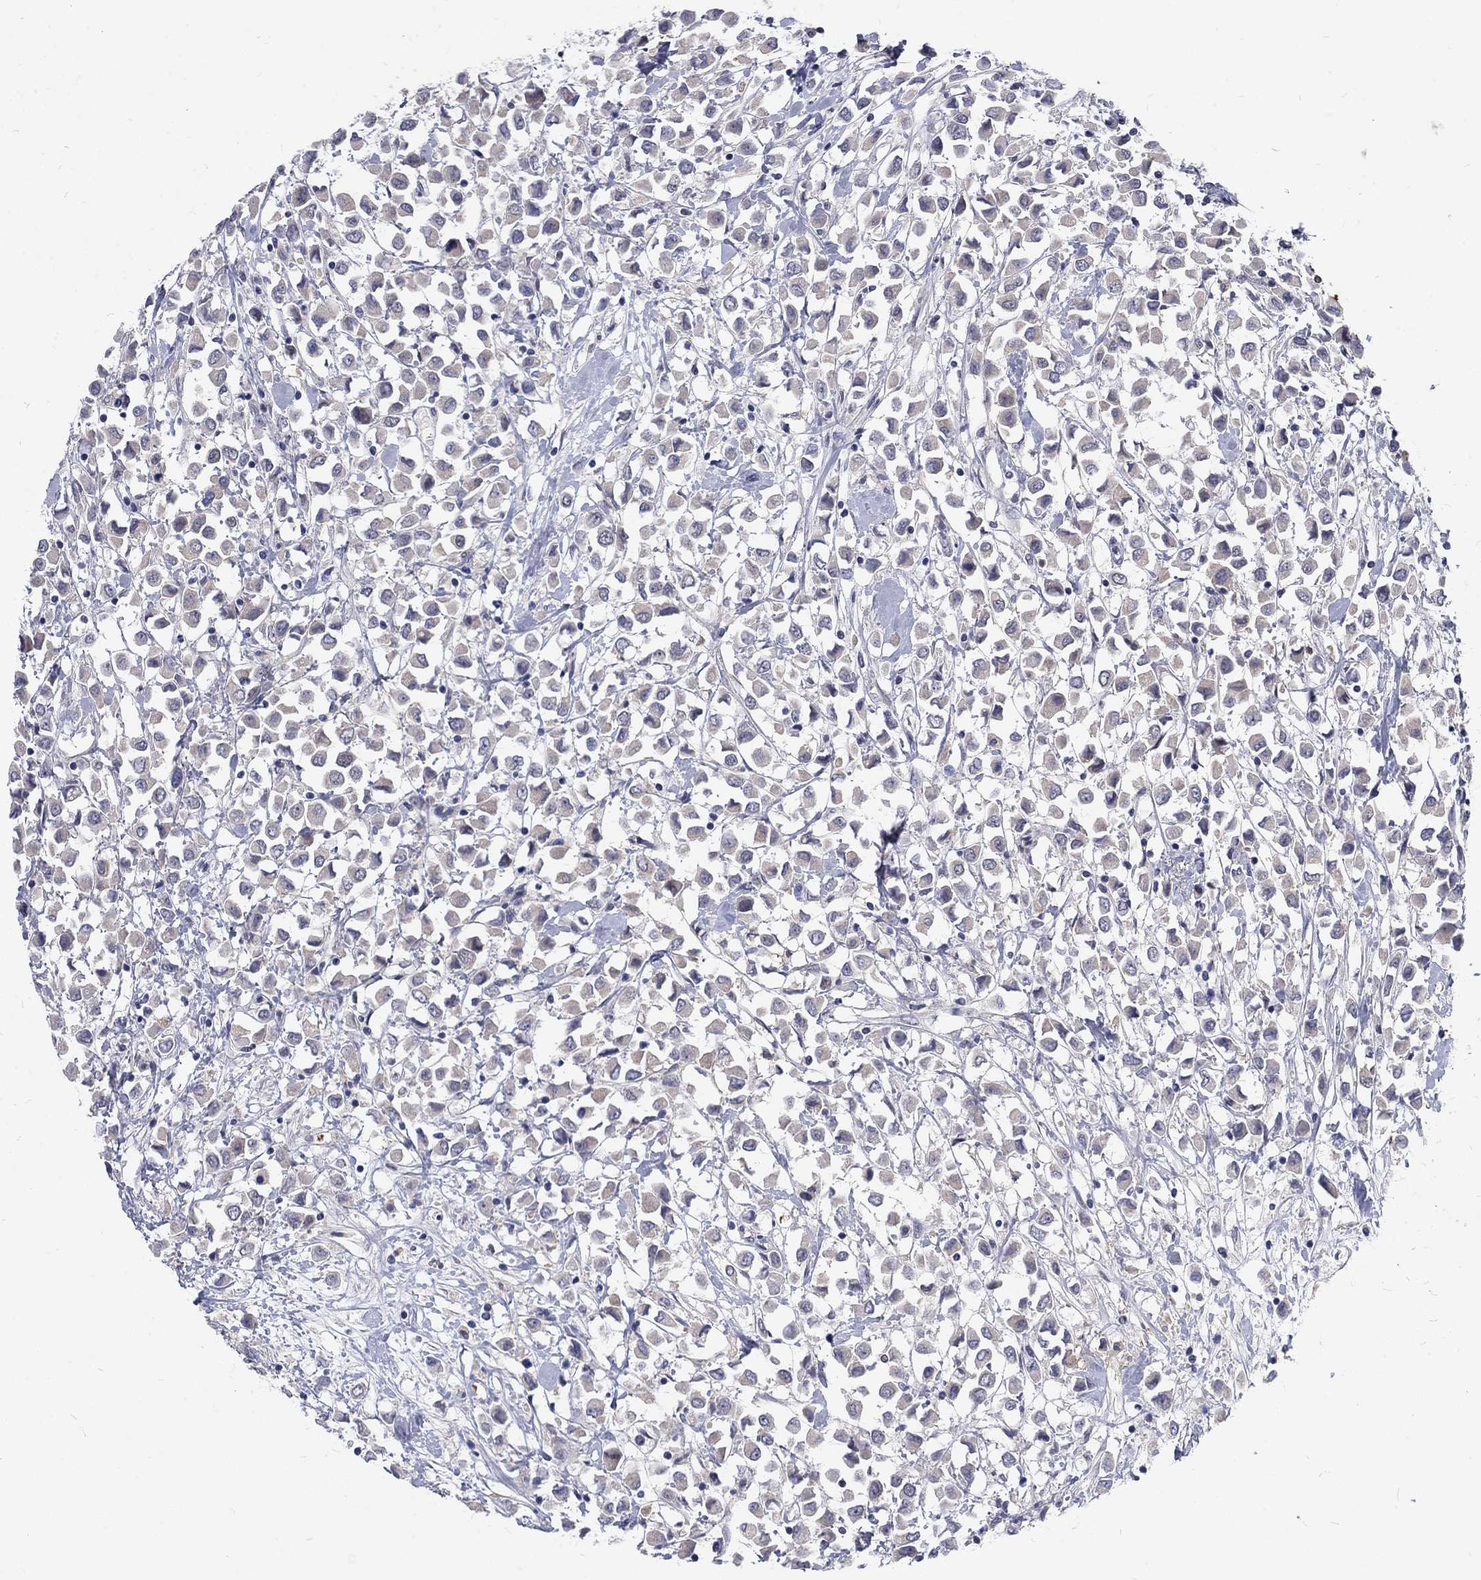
{"staining": {"intensity": "negative", "quantity": "none", "location": "none"}, "tissue": "breast cancer", "cell_type": "Tumor cells", "image_type": "cancer", "snomed": [{"axis": "morphology", "description": "Duct carcinoma"}, {"axis": "topography", "description": "Breast"}], "caption": "Tumor cells are negative for protein expression in human breast infiltrating ductal carcinoma.", "gene": "PHKA1", "patient": {"sex": "female", "age": 61}}